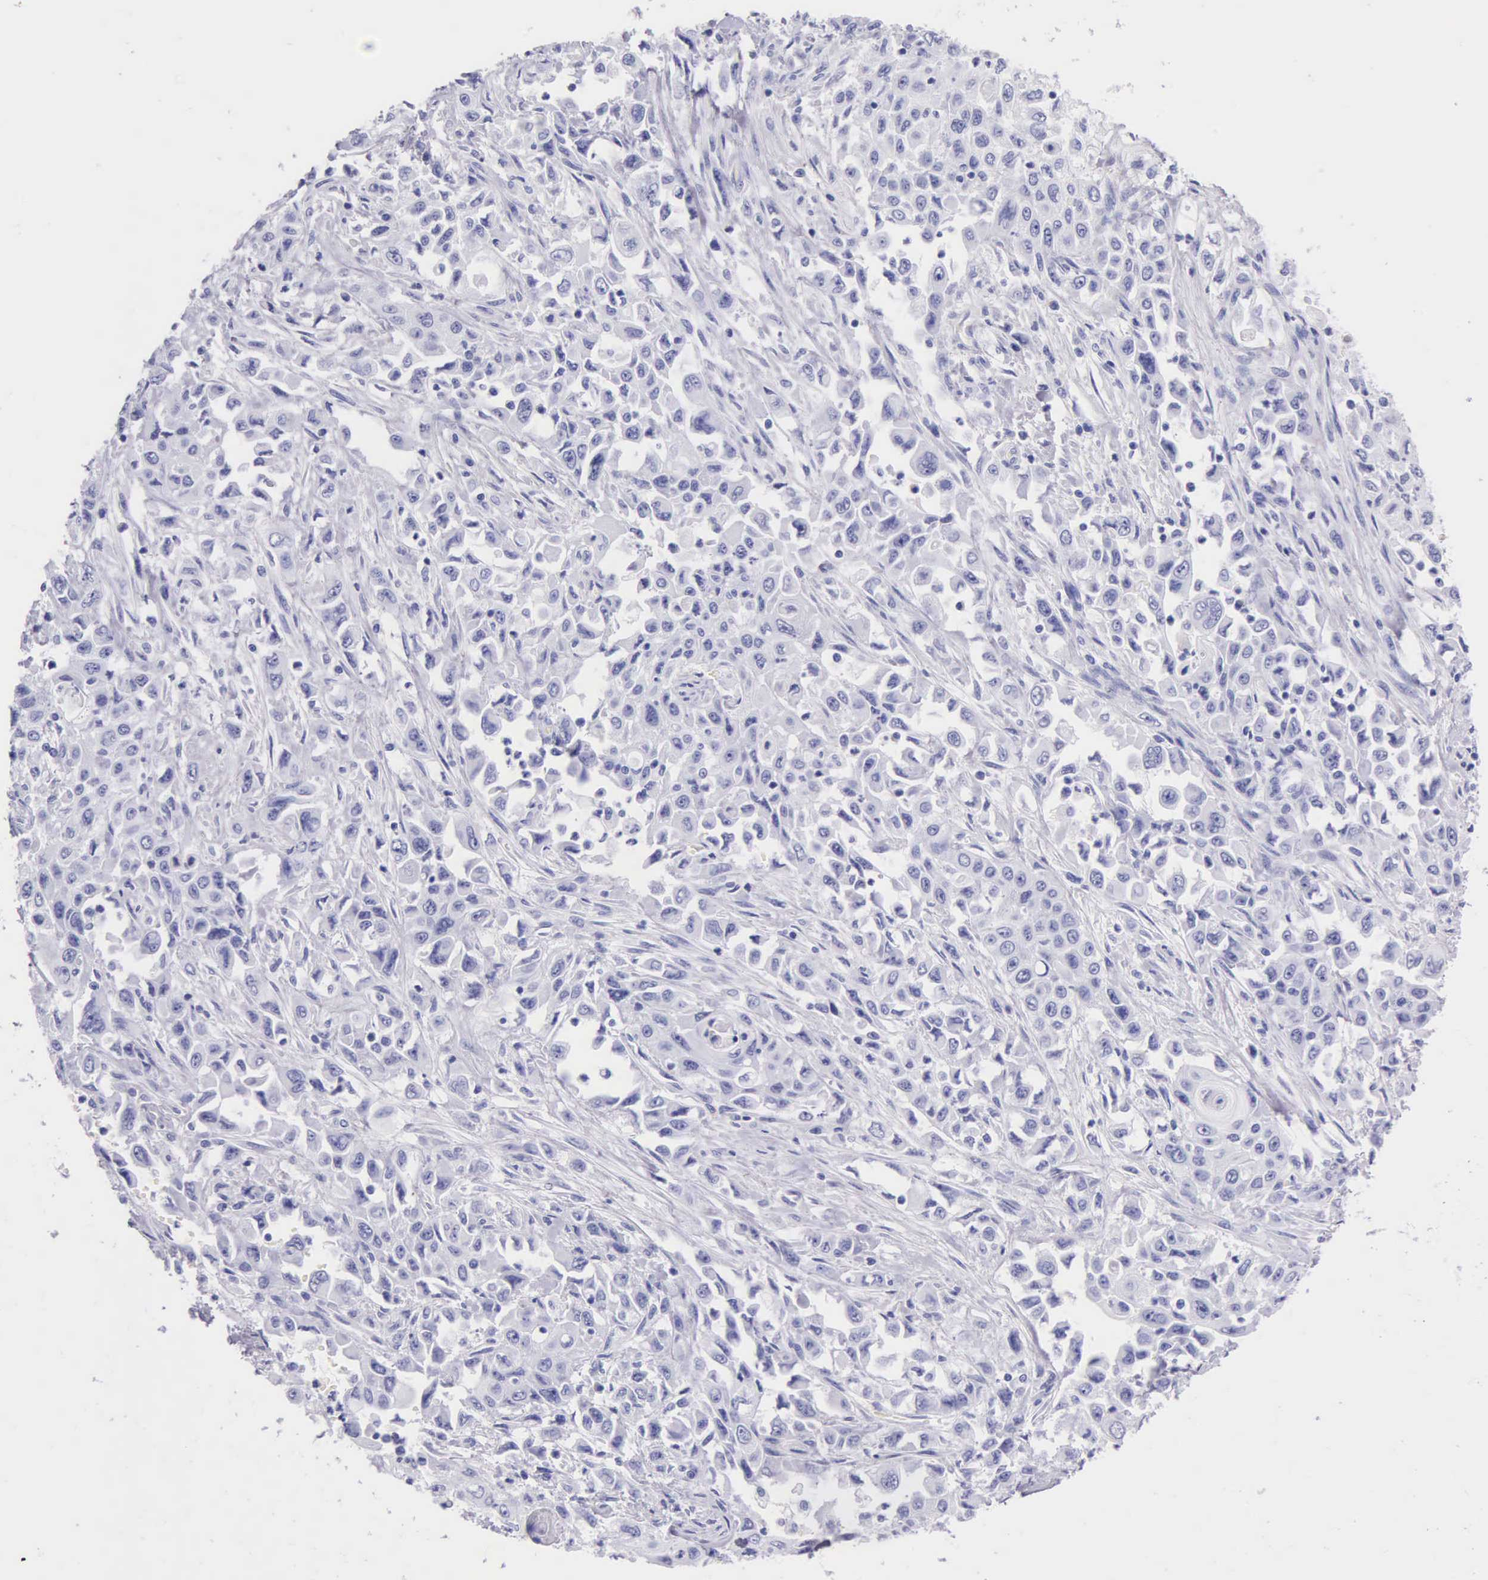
{"staining": {"intensity": "negative", "quantity": "none", "location": "none"}, "tissue": "pancreatic cancer", "cell_type": "Tumor cells", "image_type": "cancer", "snomed": [{"axis": "morphology", "description": "Adenocarcinoma, NOS"}, {"axis": "topography", "description": "Pancreas"}], "caption": "Immunohistochemistry (IHC) photomicrograph of neoplastic tissue: pancreatic cancer stained with DAB shows no significant protein positivity in tumor cells.", "gene": "KLK3", "patient": {"sex": "male", "age": 70}}